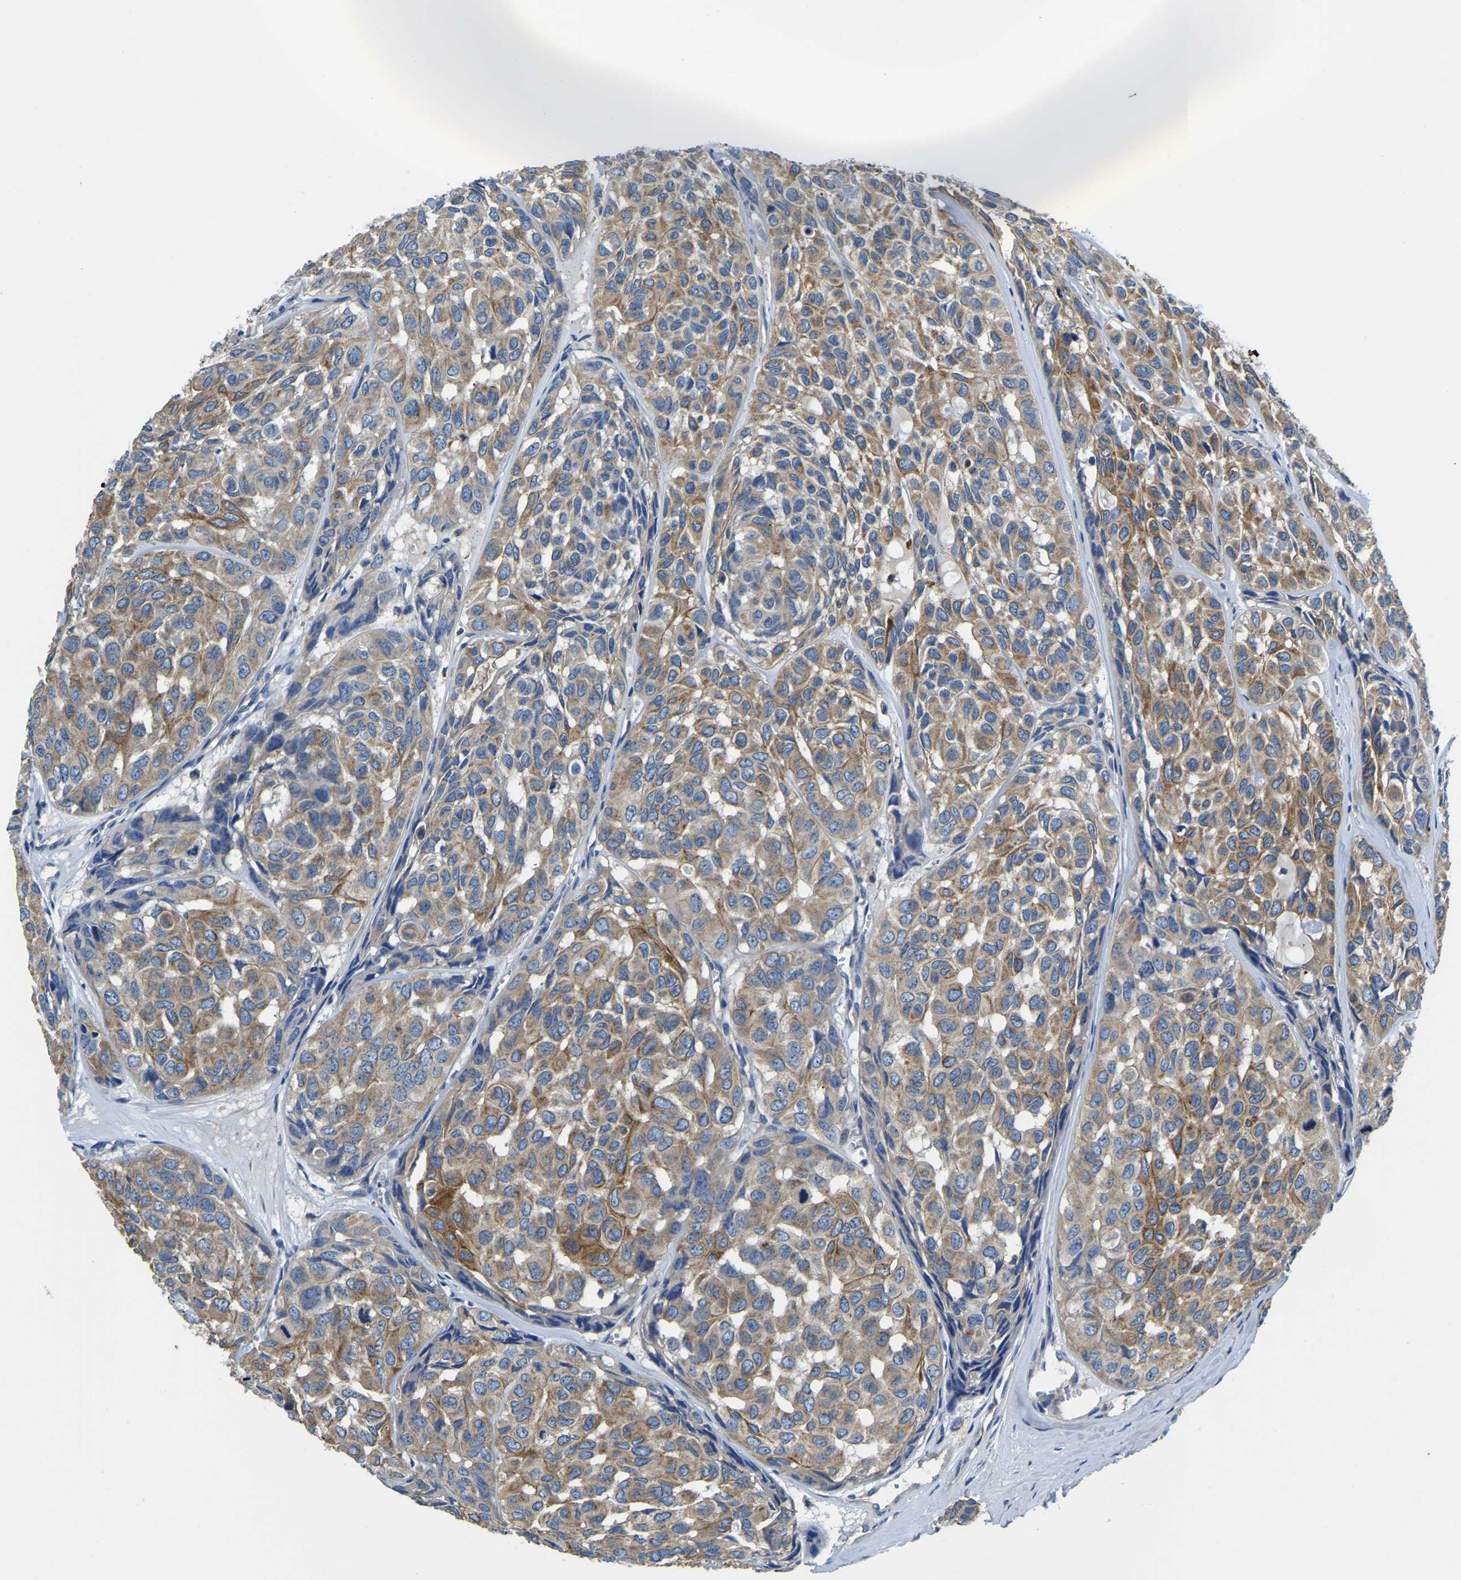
{"staining": {"intensity": "moderate", "quantity": ">75%", "location": "cytoplasmic/membranous"}, "tissue": "head and neck cancer", "cell_type": "Tumor cells", "image_type": "cancer", "snomed": [{"axis": "morphology", "description": "Adenocarcinoma, NOS"}, {"axis": "topography", "description": "Salivary gland, NOS"}, {"axis": "topography", "description": "Head-Neck"}], "caption": "Immunohistochemical staining of head and neck cancer reveals medium levels of moderate cytoplasmic/membranous expression in approximately >75% of tumor cells.", "gene": "STAT2", "patient": {"sex": "female", "age": 76}}